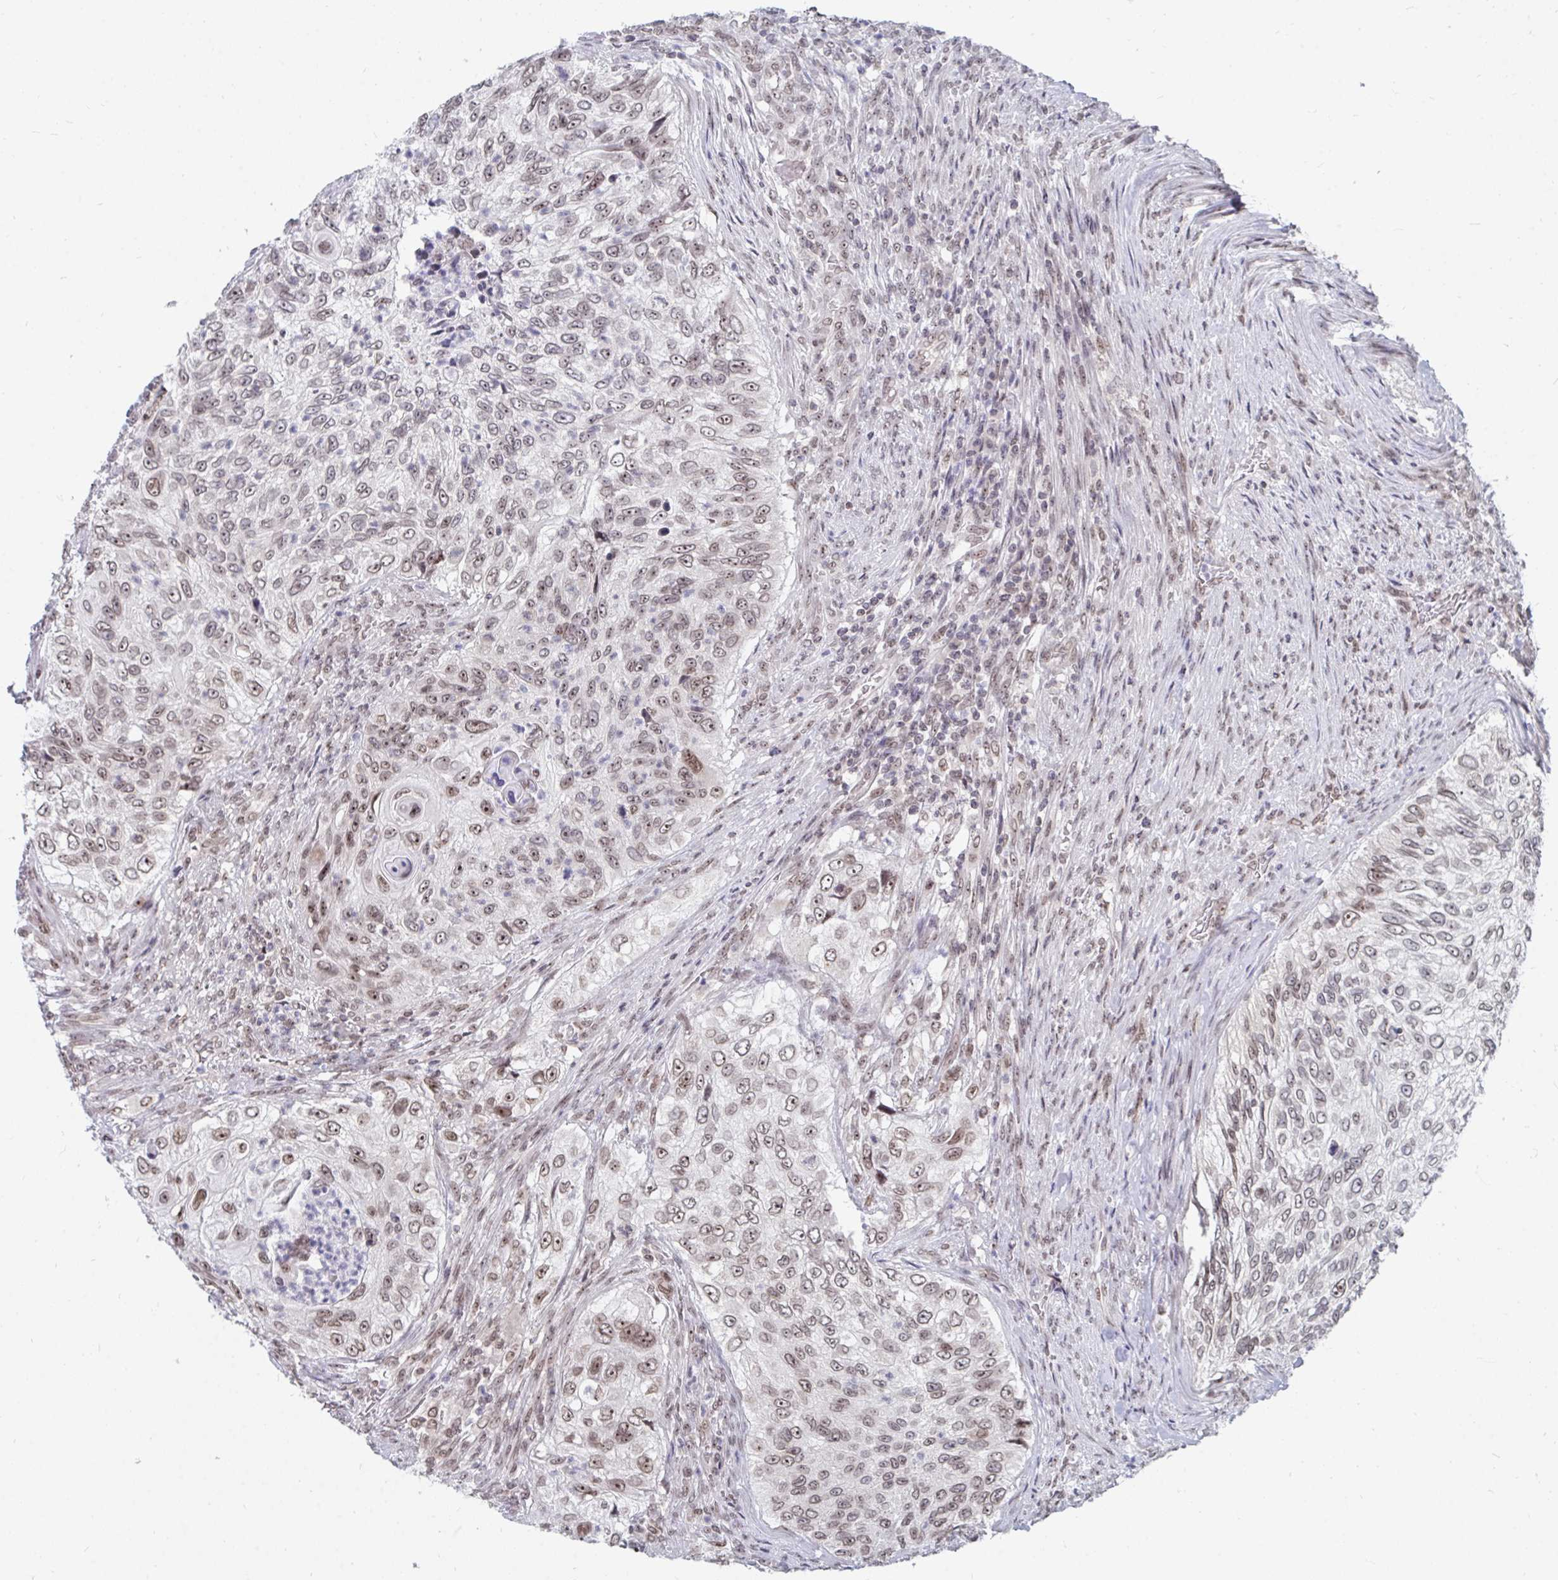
{"staining": {"intensity": "weak", "quantity": "25%-75%", "location": "nuclear"}, "tissue": "urothelial cancer", "cell_type": "Tumor cells", "image_type": "cancer", "snomed": [{"axis": "morphology", "description": "Urothelial carcinoma, High grade"}, {"axis": "topography", "description": "Urinary bladder"}], "caption": "IHC (DAB (3,3'-diaminobenzidine)) staining of human urothelial cancer exhibits weak nuclear protein staining in approximately 25%-75% of tumor cells. (DAB IHC with brightfield microscopy, high magnification).", "gene": "TRIP12", "patient": {"sex": "female", "age": 60}}